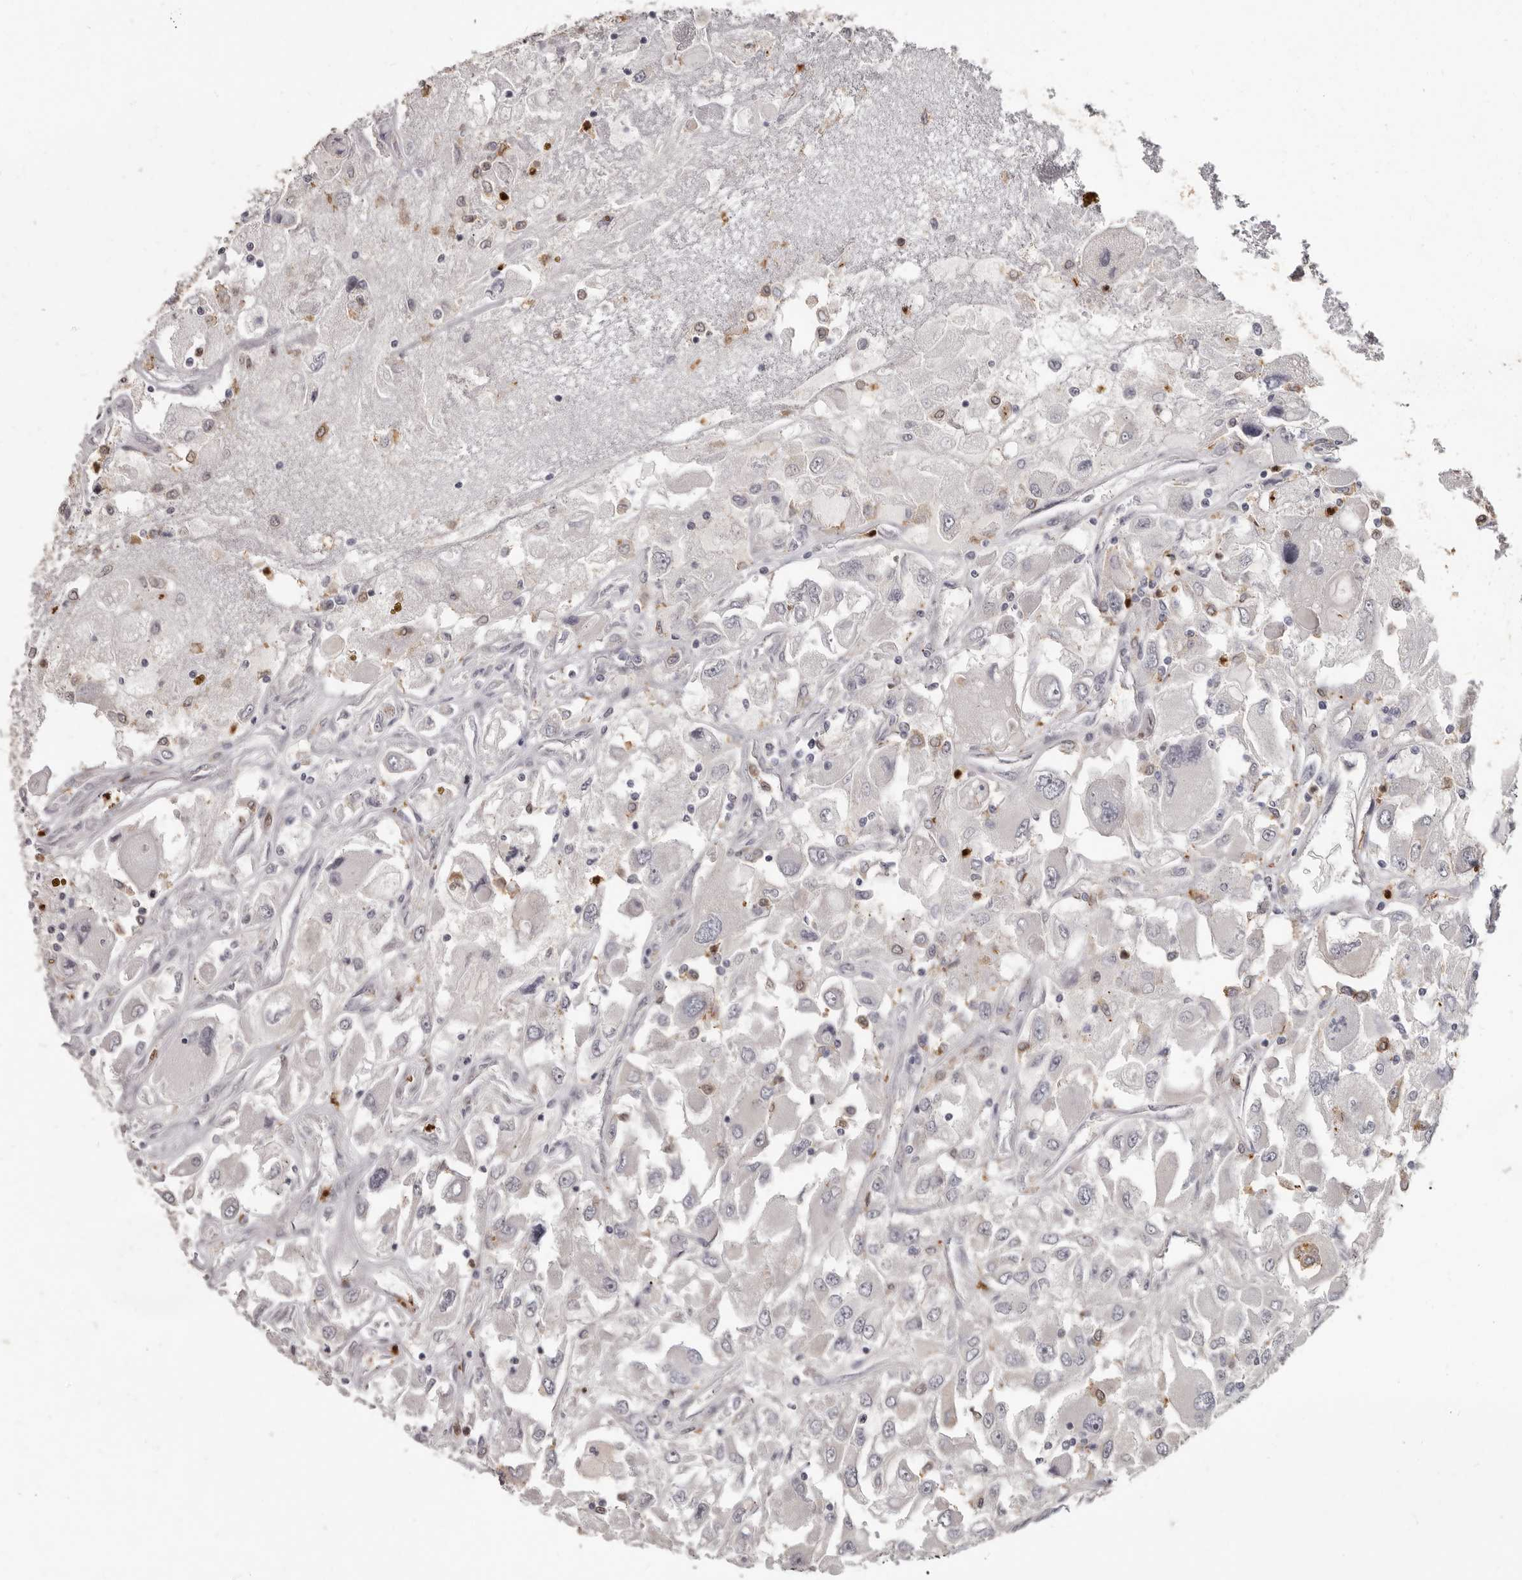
{"staining": {"intensity": "negative", "quantity": "none", "location": "none"}, "tissue": "renal cancer", "cell_type": "Tumor cells", "image_type": "cancer", "snomed": [{"axis": "morphology", "description": "Adenocarcinoma, NOS"}, {"axis": "topography", "description": "Kidney"}], "caption": "Protein analysis of renal cancer exhibits no significant staining in tumor cells.", "gene": "GPR157", "patient": {"sex": "female", "age": 52}}